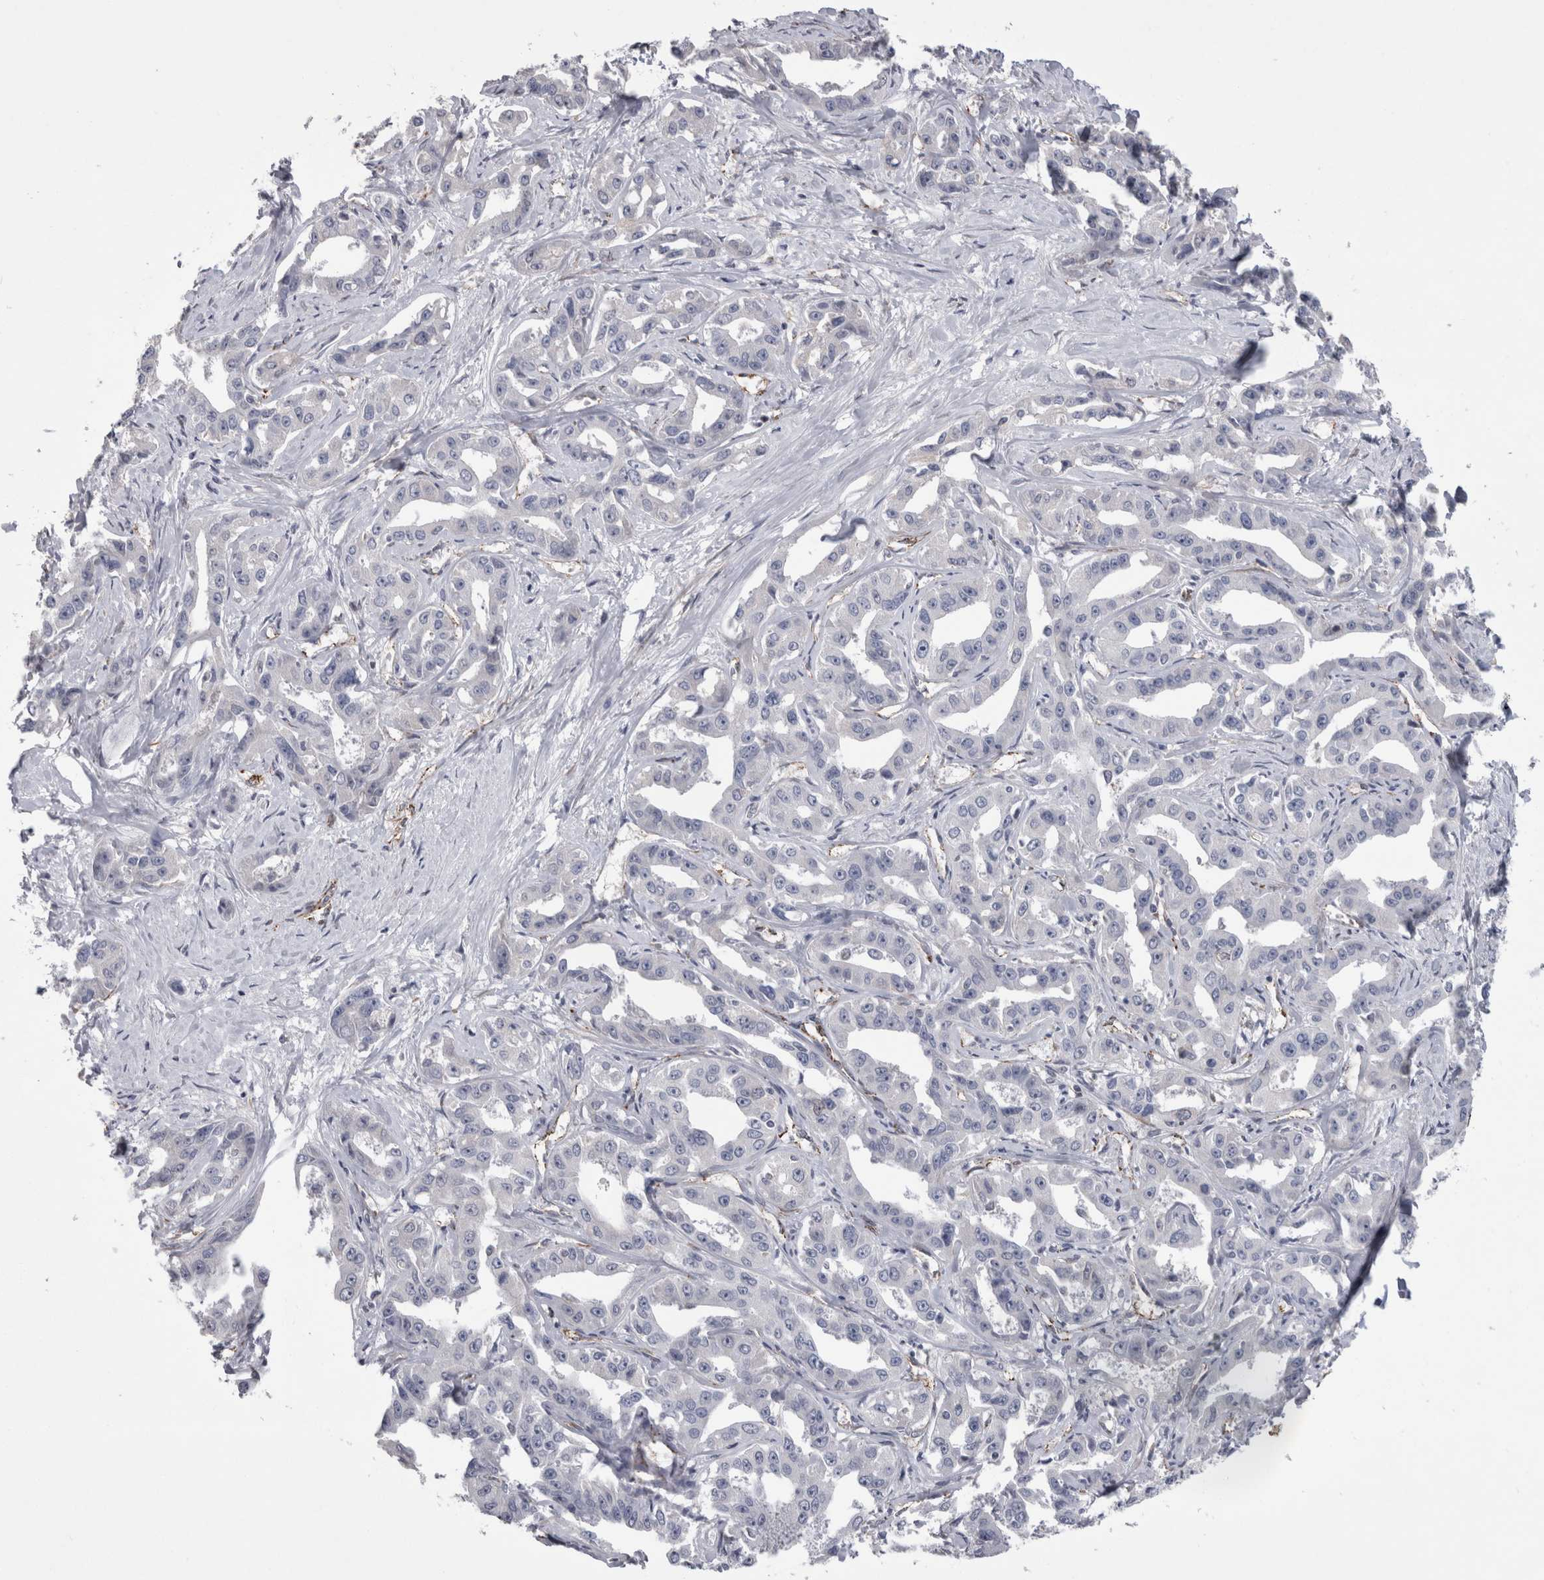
{"staining": {"intensity": "negative", "quantity": "none", "location": "none"}, "tissue": "liver cancer", "cell_type": "Tumor cells", "image_type": "cancer", "snomed": [{"axis": "morphology", "description": "Cholangiocarcinoma"}, {"axis": "topography", "description": "Liver"}], "caption": "Human liver cancer stained for a protein using immunohistochemistry (IHC) displays no positivity in tumor cells.", "gene": "ACOT7", "patient": {"sex": "male", "age": 59}}